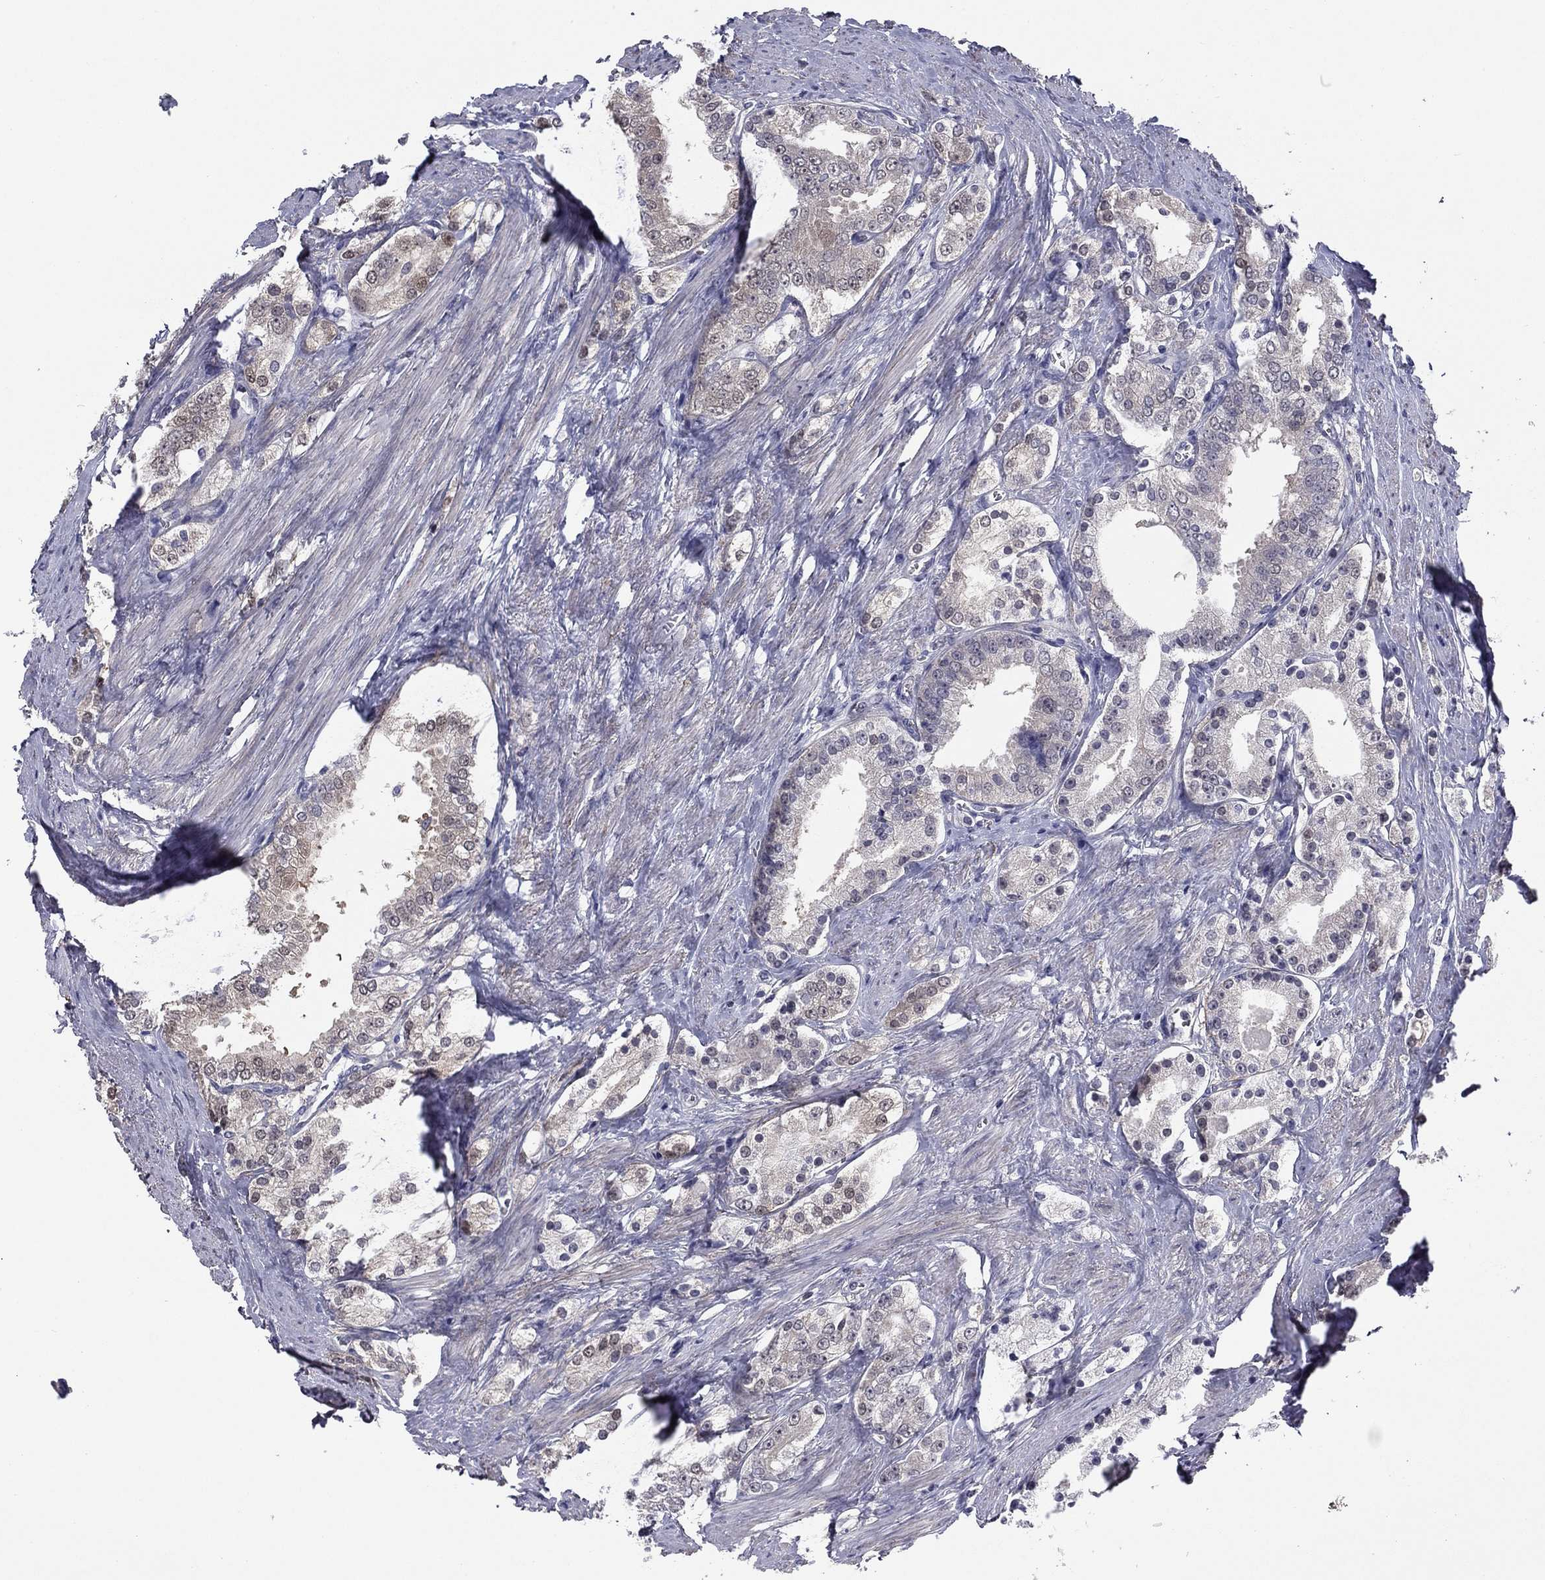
{"staining": {"intensity": "negative", "quantity": "none", "location": "none"}, "tissue": "prostate cancer", "cell_type": "Tumor cells", "image_type": "cancer", "snomed": [{"axis": "morphology", "description": "Adenocarcinoma, NOS"}, {"axis": "topography", "description": "Prostate and seminal vesicle, NOS"}, {"axis": "topography", "description": "Prostate"}], "caption": "Prostate cancer was stained to show a protein in brown. There is no significant positivity in tumor cells.", "gene": "REXO5", "patient": {"sex": "male", "age": 67}}